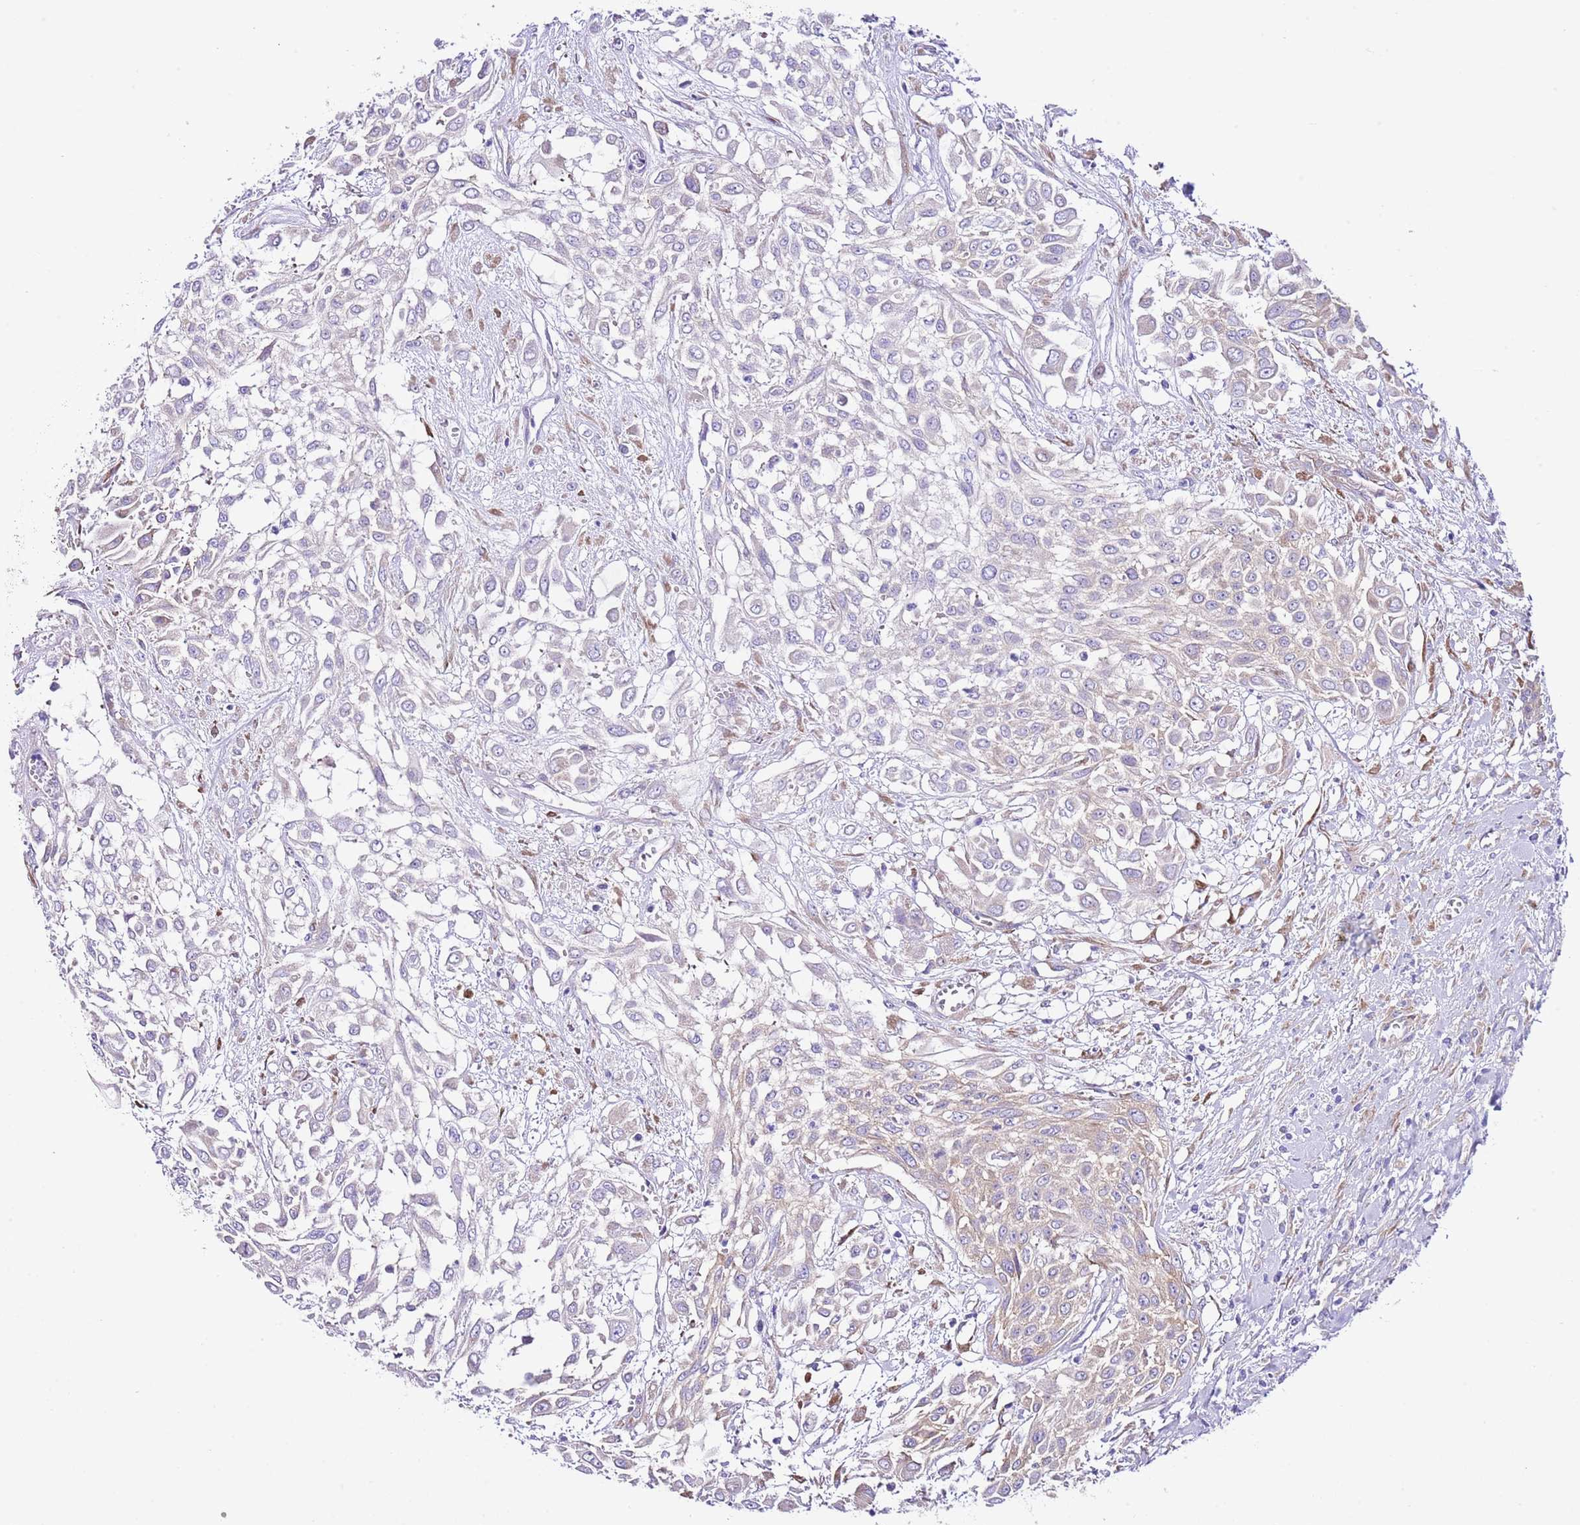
{"staining": {"intensity": "weak", "quantity": "<25%", "location": "cytoplasmic/membranous"}, "tissue": "urothelial cancer", "cell_type": "Tumor cells", "image_type": "cancer", "snomed": [{"axis": "morphology", "description": "Urothelial carcinoma, High grade"}, {"axis": "topography", "description": "Urinary bladder"}], "caption": "An image of human urothelial carcinoma (high-grade) is negative for staining in tumor cells. The staining was performed using DAB (3,3'-diaminobenzidine) to visualize the protein expression in brown, while the nuclei were stained in blue with hematoxylin (Magnification: 20x).", "gene": "RPS10", "patient": {"sex": "male", "age": 57}}